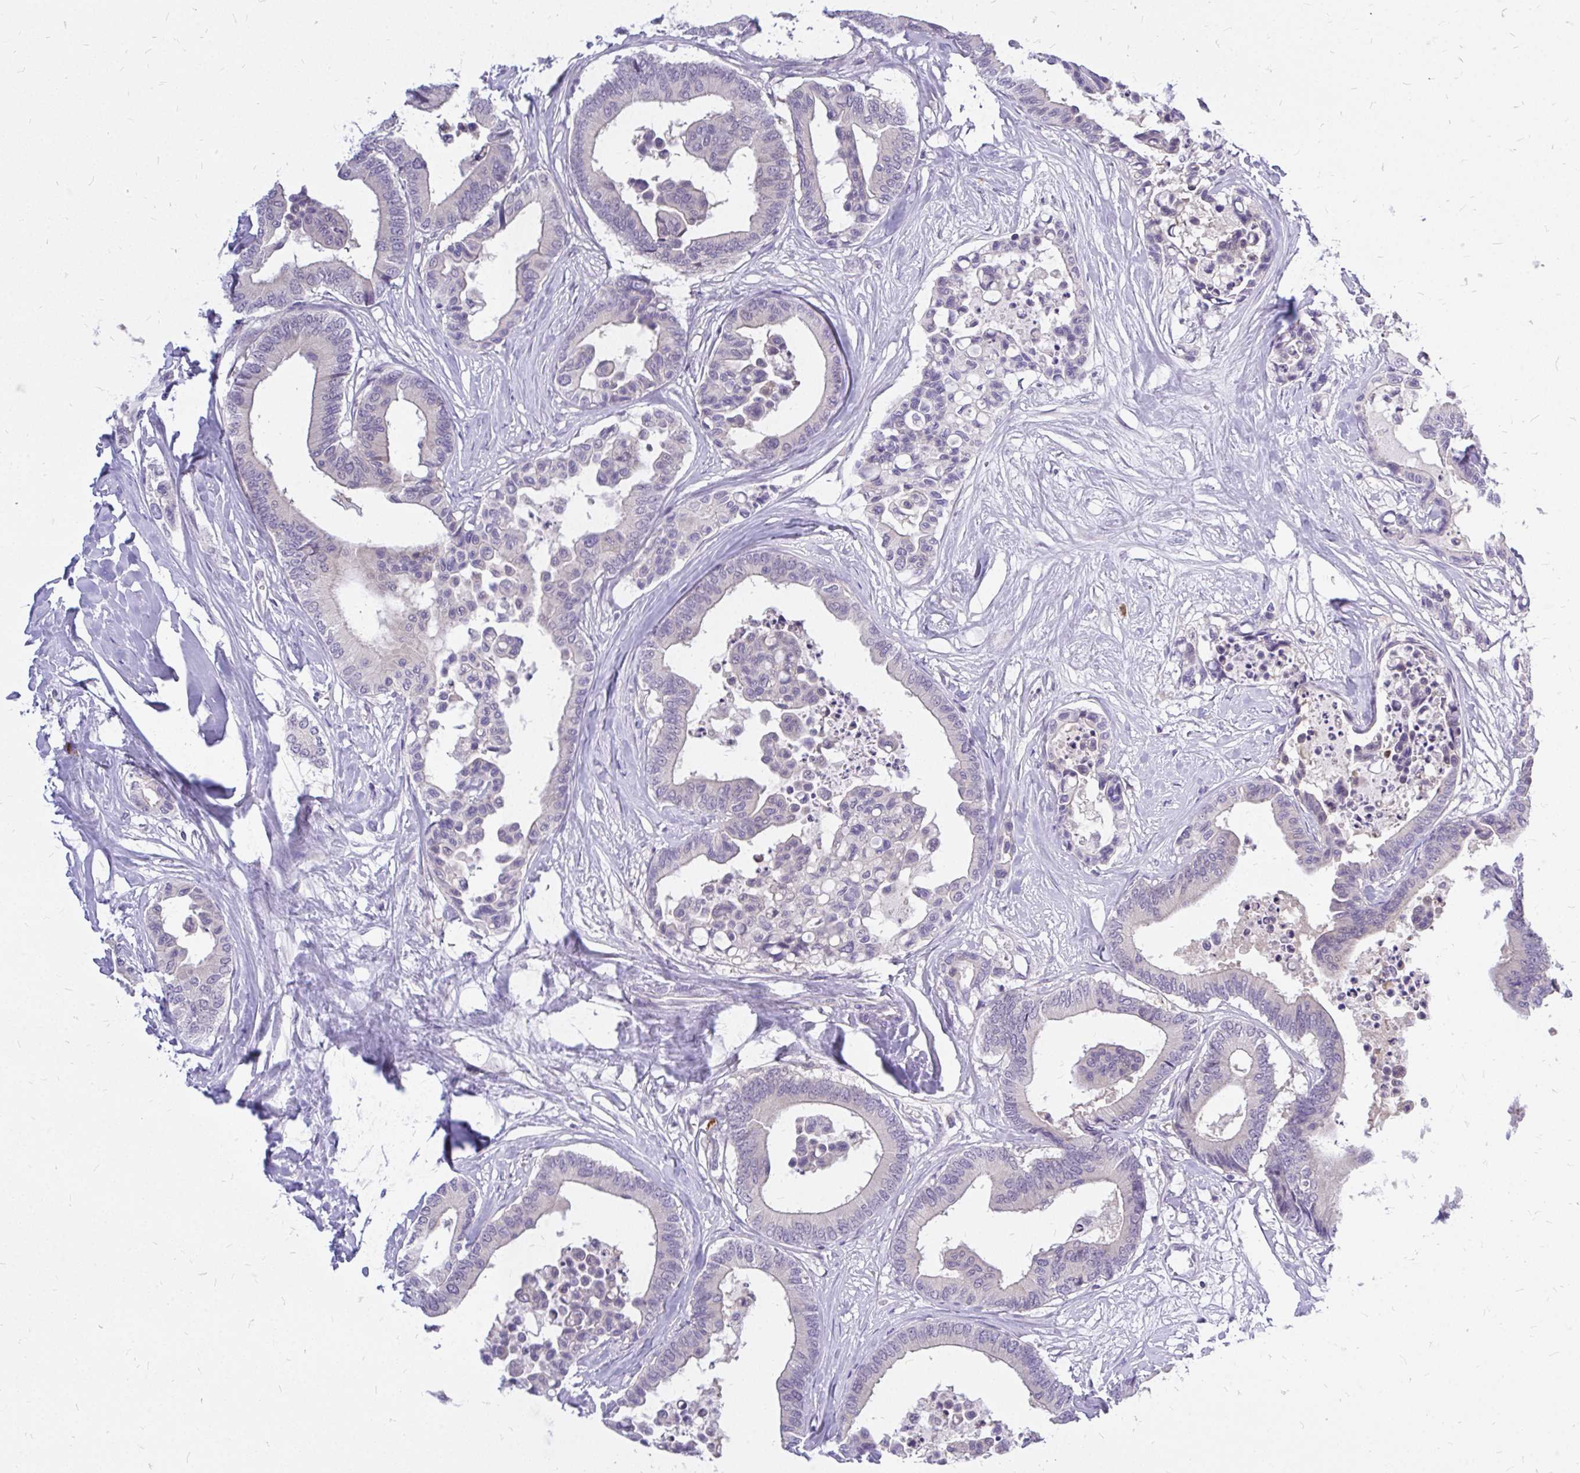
{"staining": {"intensity": "negative", "quantity": "none", "location": "none"}, "tissue": "colorectal cancer", "cell_type": "Tumor cells", "image_type": "cancer", "snomed": [{"axis": "morphology", "description": "Normal tissue, NOS"}, {"axis": "morphology", "description": "Adenocarcinoma, NOS"}, {"axis": "topography", "description": "Colon"}], "caption": "The photomicrograph exhibits no significant positivity in tumor cells of colorectal adenocarcinoma. (DAB IHC visualized using brightfield microscopy, high magnification).", "gene": "MAP1LC3A", "patient": {"sex": "male", "age": 82}}